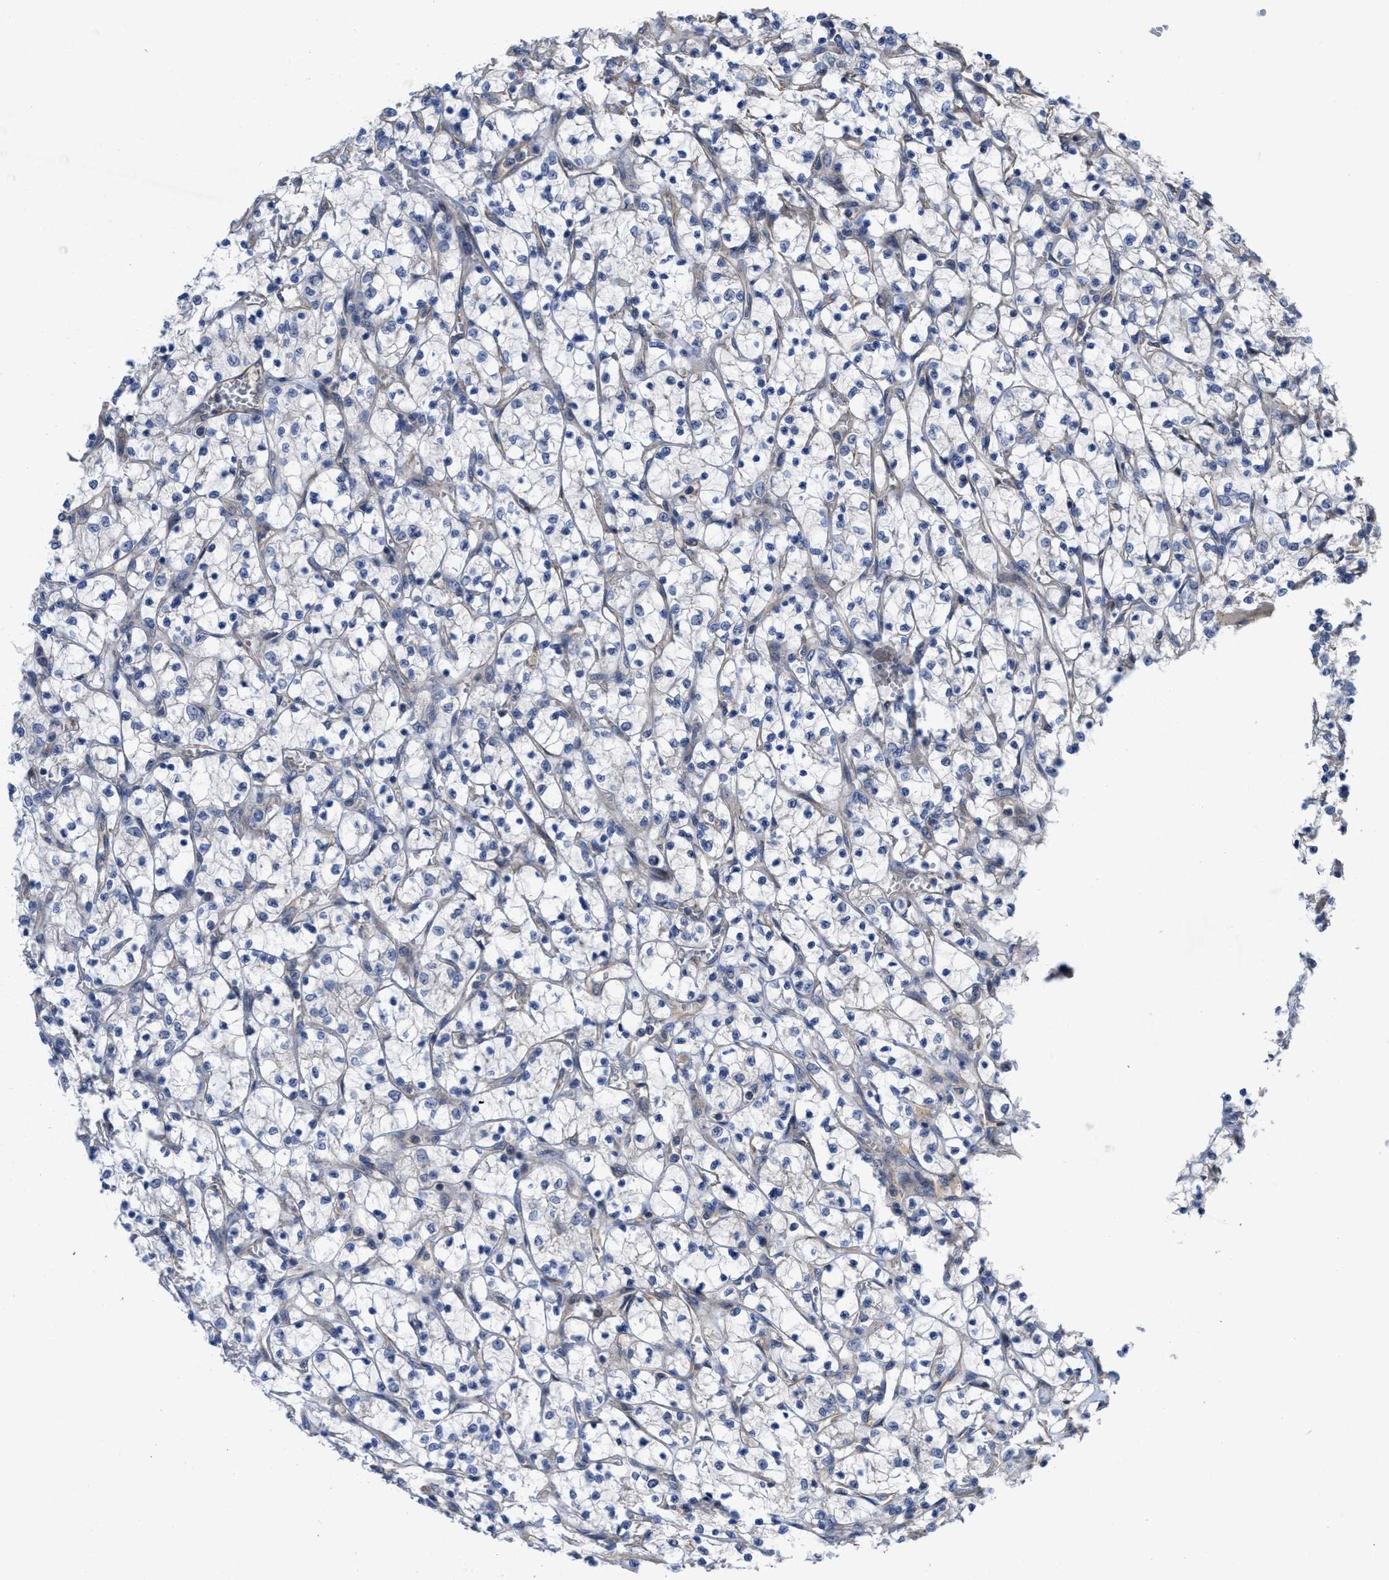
{"staining": {"intensity": "negative", "quantity": "none", "location": "none"}, "tissue": "renal cancer", "cell_type": "Tumor cells", "image_type": "cancer", "snomed": [{"axis": "morphology", "description": "Adenocarcinoma, NOS"}, {"axis": "topography", "description": "Kidney"}], "caption": "A histopathology image of adenocarcinoma (renal) stained for a protein shows no brown staining in tumor cells. (DAB (3,3'-diaminobenzidine) immunohistochemistry, high magnification).", "gene": "ARHGEF26", "patient": {"sex": "female", "age": 69}}